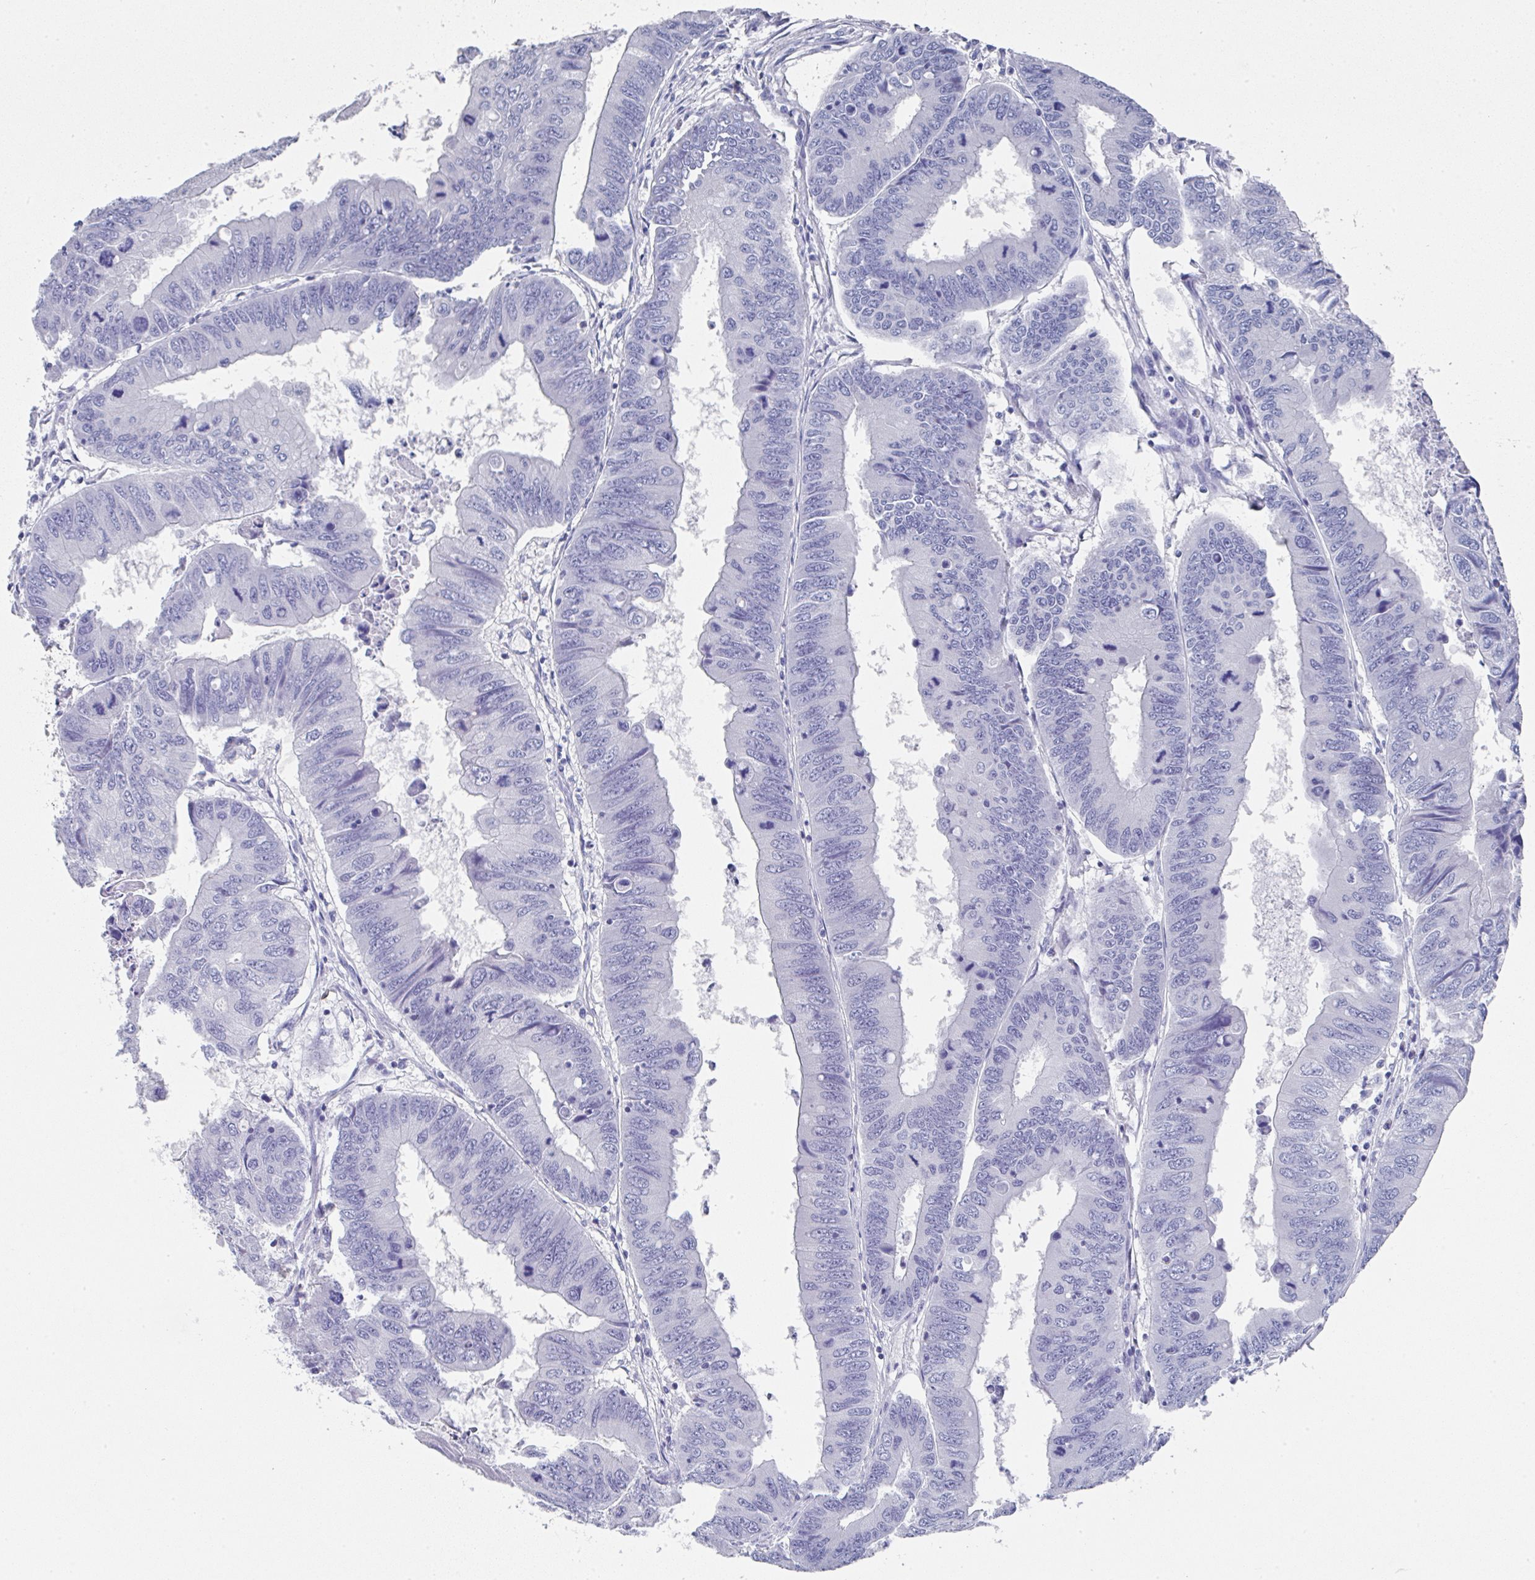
{"staining": {"intensity": "negative", "quantity": "none", "location": "none"}, "tissue": "colorectal cancer", "cell_type": "Tumor cells", "image_type": "cancer", "snomed": [{"axis": "morphology", "description": "Adenocarcinoma, NOS"}, {"axis": "topography", "description": "Colon"}], "caption": "This is an immunohistochemistry photomicrograph of human adenocarcinoma (colorectal). There is no staining in tumor cells.", "gene": "TNFRSF8", "patient": {"sex": "male", "age": 53}}